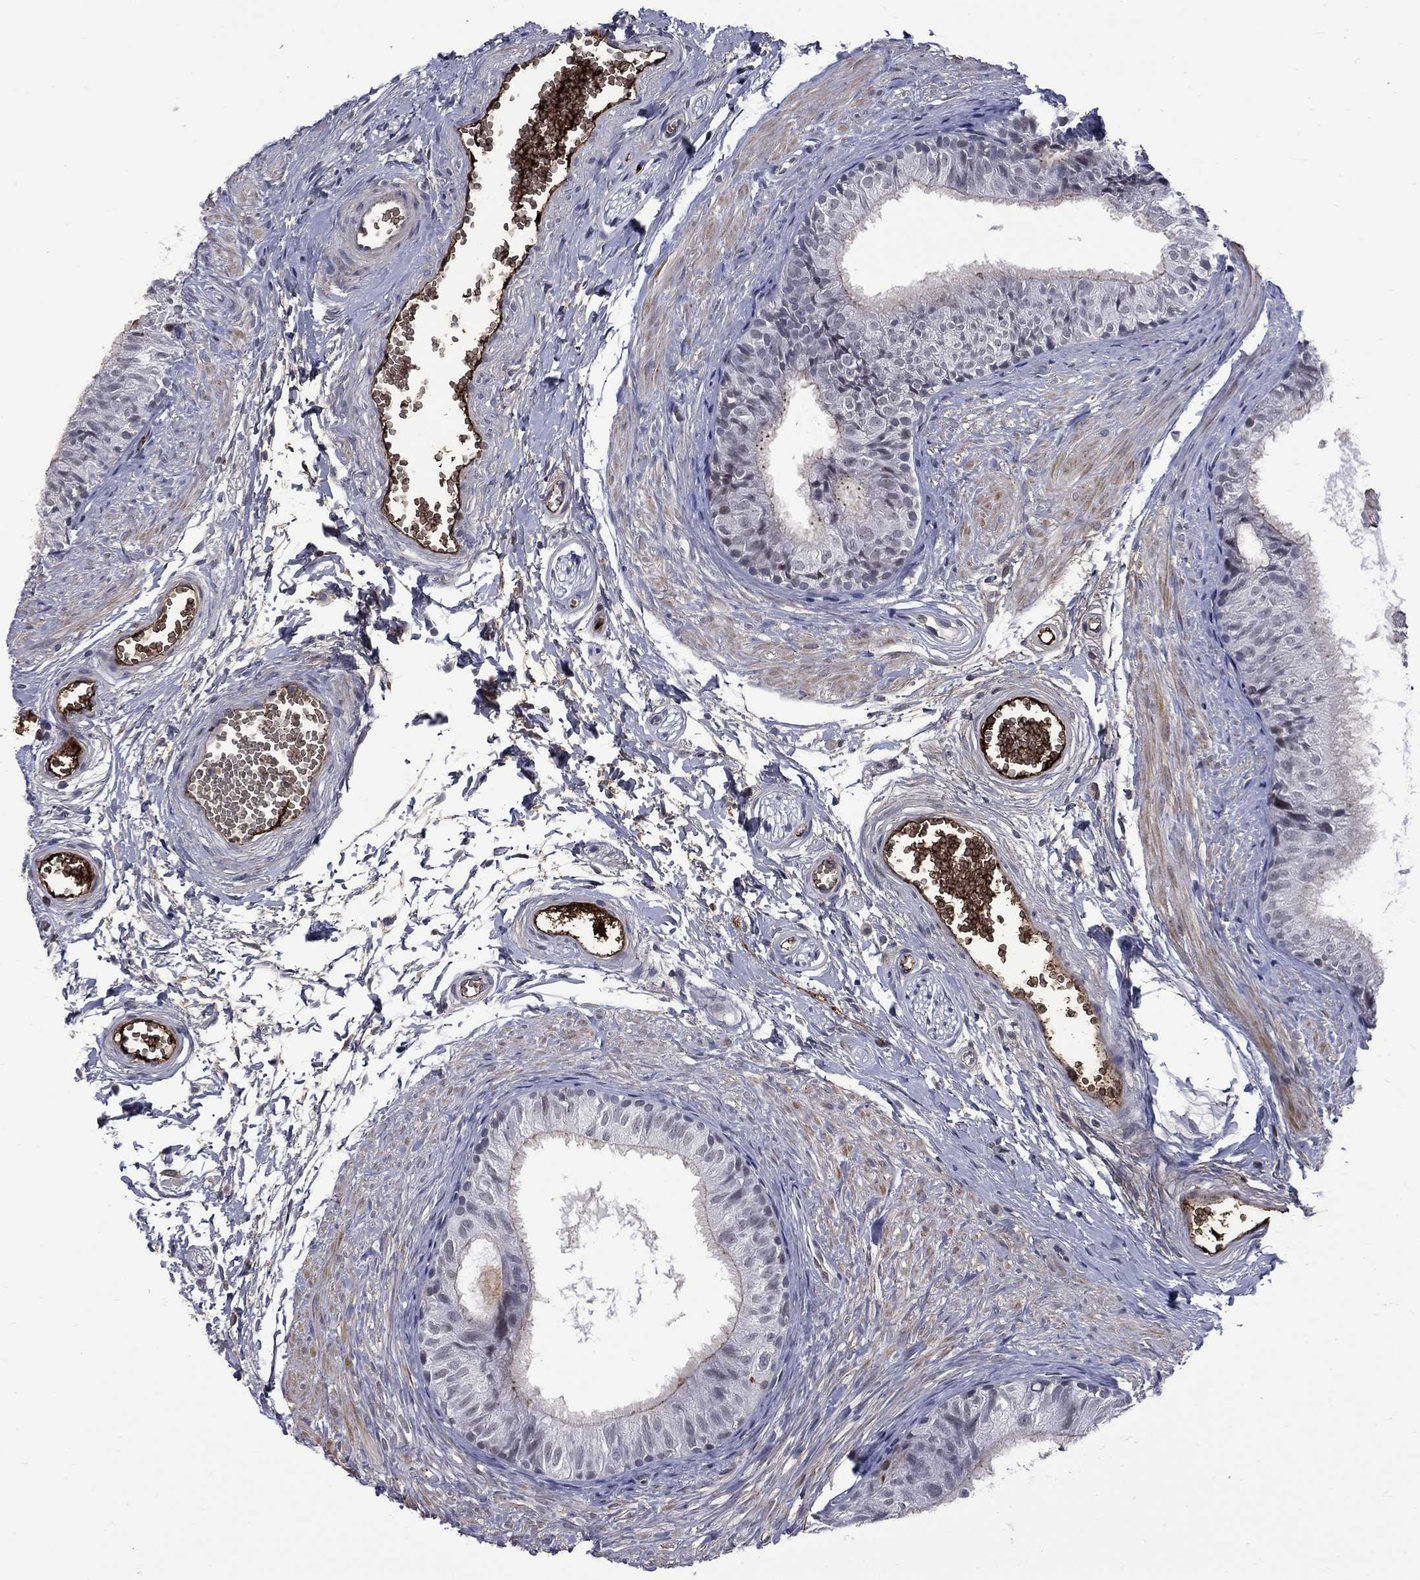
{"staining": {"intensity": "negative", "quantity": "none", "location": "none"}, "tissue": "epididymis", "cell_type": "Glandular cells", "image_type": "normal", "snomed": [{"axis": "morphology", "description": "Normal tissue, NOS"}, {"axis": "topography", "description": "Epididymis"}], "caption": "DAB (3,3'-diaminobenzidine) immunohistochemical staining of normal human epididymis demonstrates no significant expression in glandular cells. The staining was performed using DAB (3,3'-diaminobenzidine) to visualize the protein expression in brown, while the nuclei were stained in blue with hematoxylin (Magnification: 20x).", "gene": "FGG", "patient": {"sex": "male", "age": 22}}